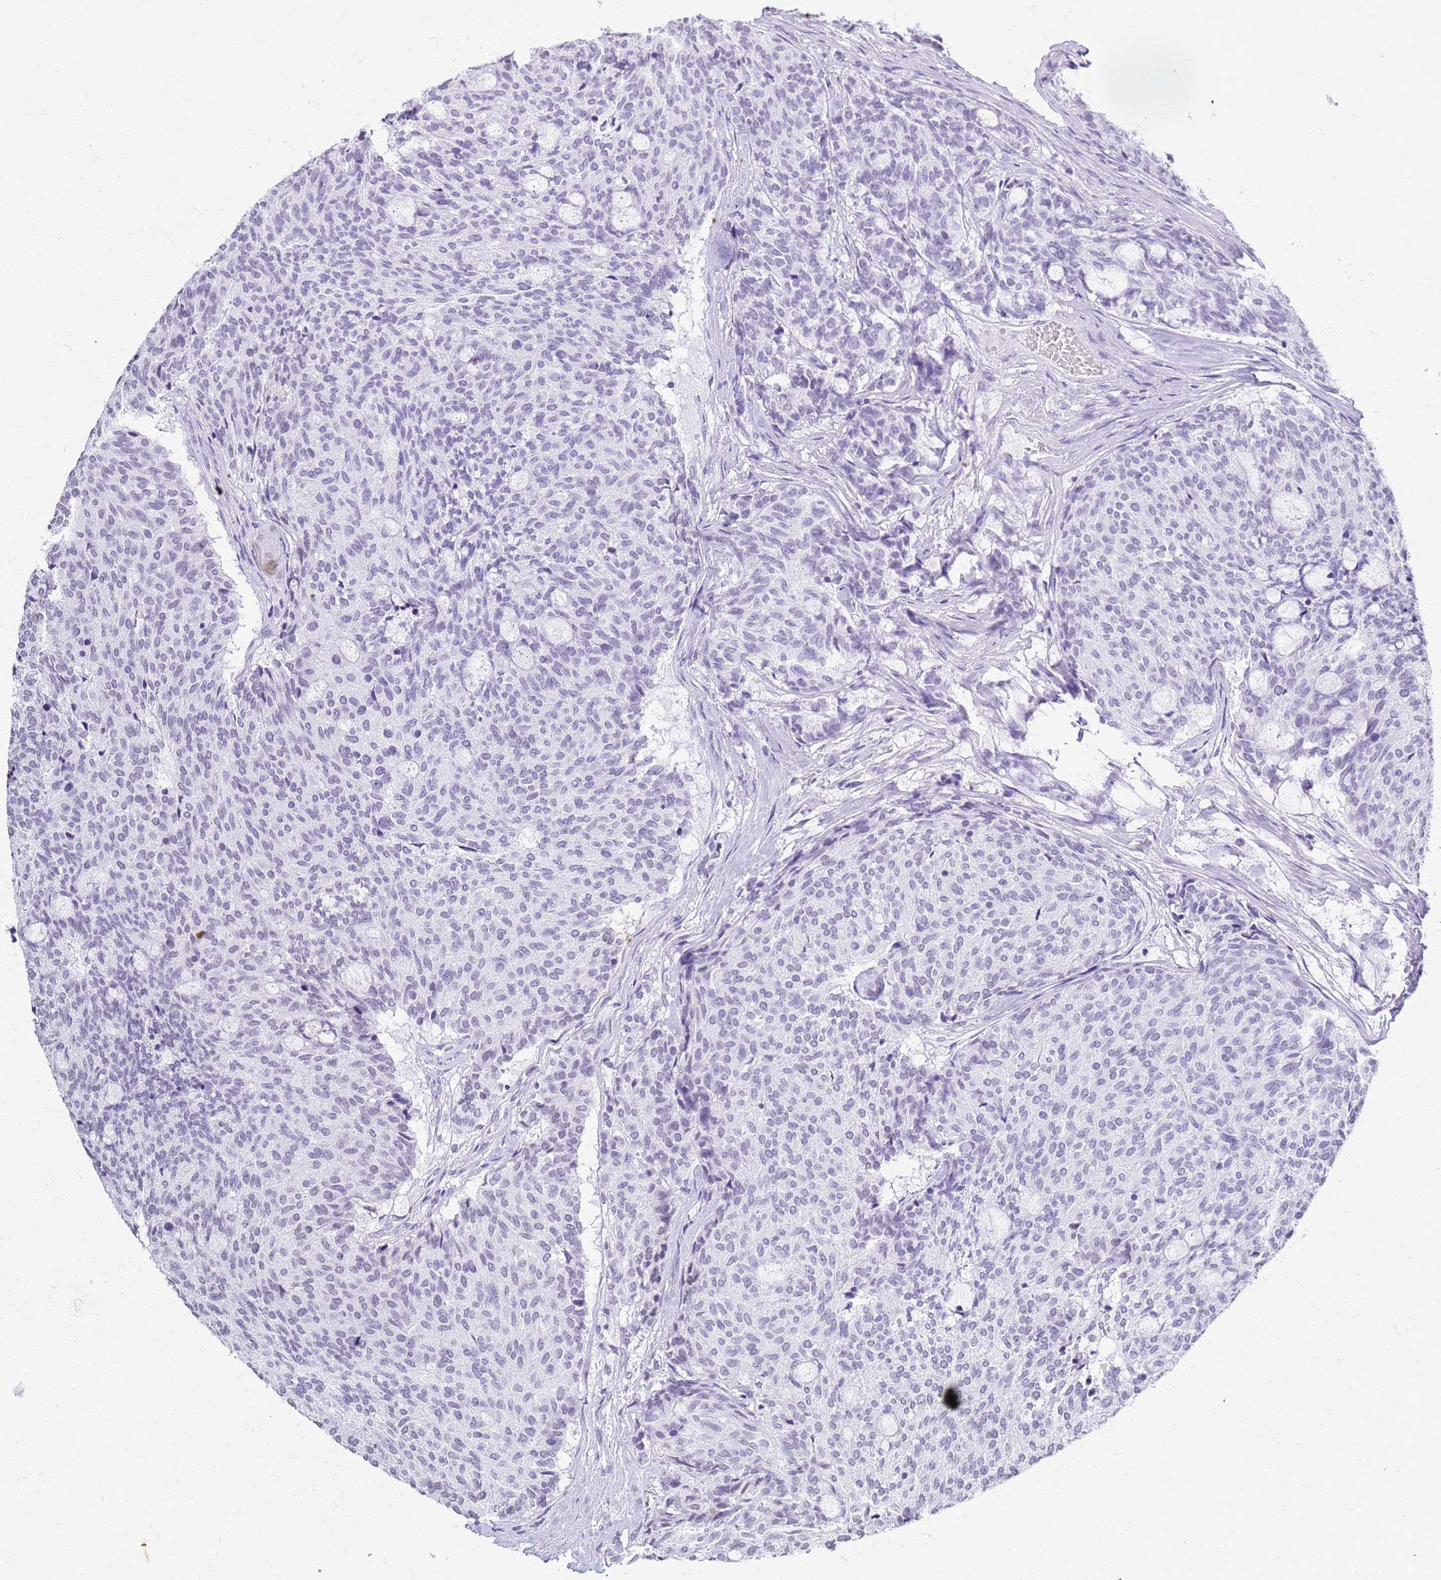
{"staining": {"intensity": "negative", "quantity": "none", "location": "none"}, "tissue": "carcinoid", "cell_type": "Tumor cells", "image_type": "cancer", "snomed": [{"axis": "morphology", "description": "Carcinoid, malignant, NOS"}, {"axis": "topography", "description": "Pancreas"}], "caption": "Immunohistochemistry histopathology image of human malignant carcinoid stained for a protein (brown), which demonstrates no expression in tumor cells.", "gene": "SLC7A9", "patient": {"sex": "female", "age": 54}}